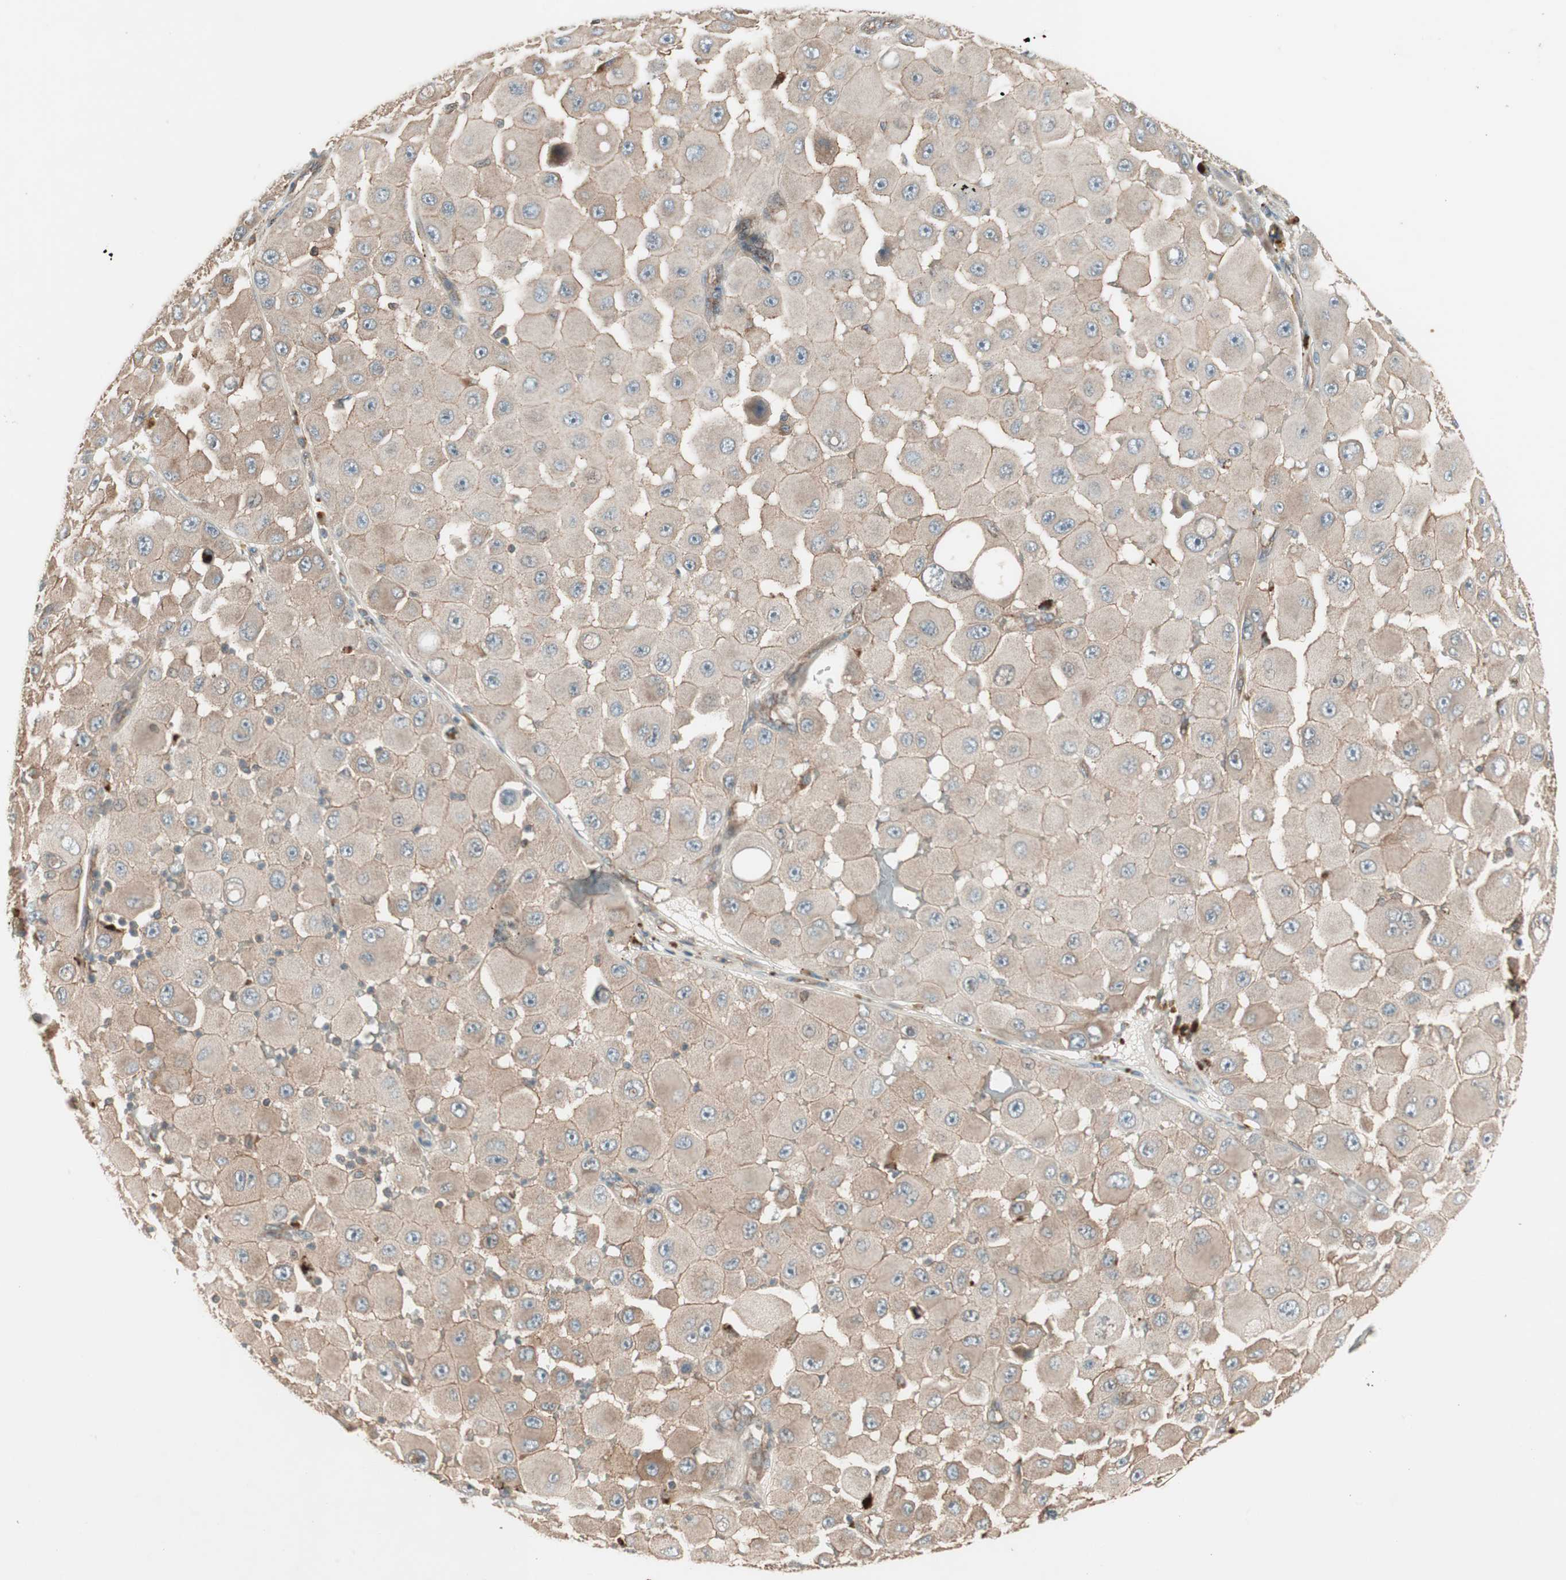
{"staining": {"intensity": "moderate", "quantity": ">75%", "location": "cytoplasmic/membranous"}, "tissue": "melanoma", "cell_type": "Tumor cells", "image_type": "cancer", "snomed": [{"axis": "morphology", "description": "Malignant melanoma, NOS"}, {"axis": "topography", "description": "Skin"}], "caption": "Brown immunohistochemical staining in human melanoma displays moderate cytoplasmic/membranous staining in about >75% of tumor cells.", "gene": "TFPI", "patient": {"sex": "female", "age": 81}}